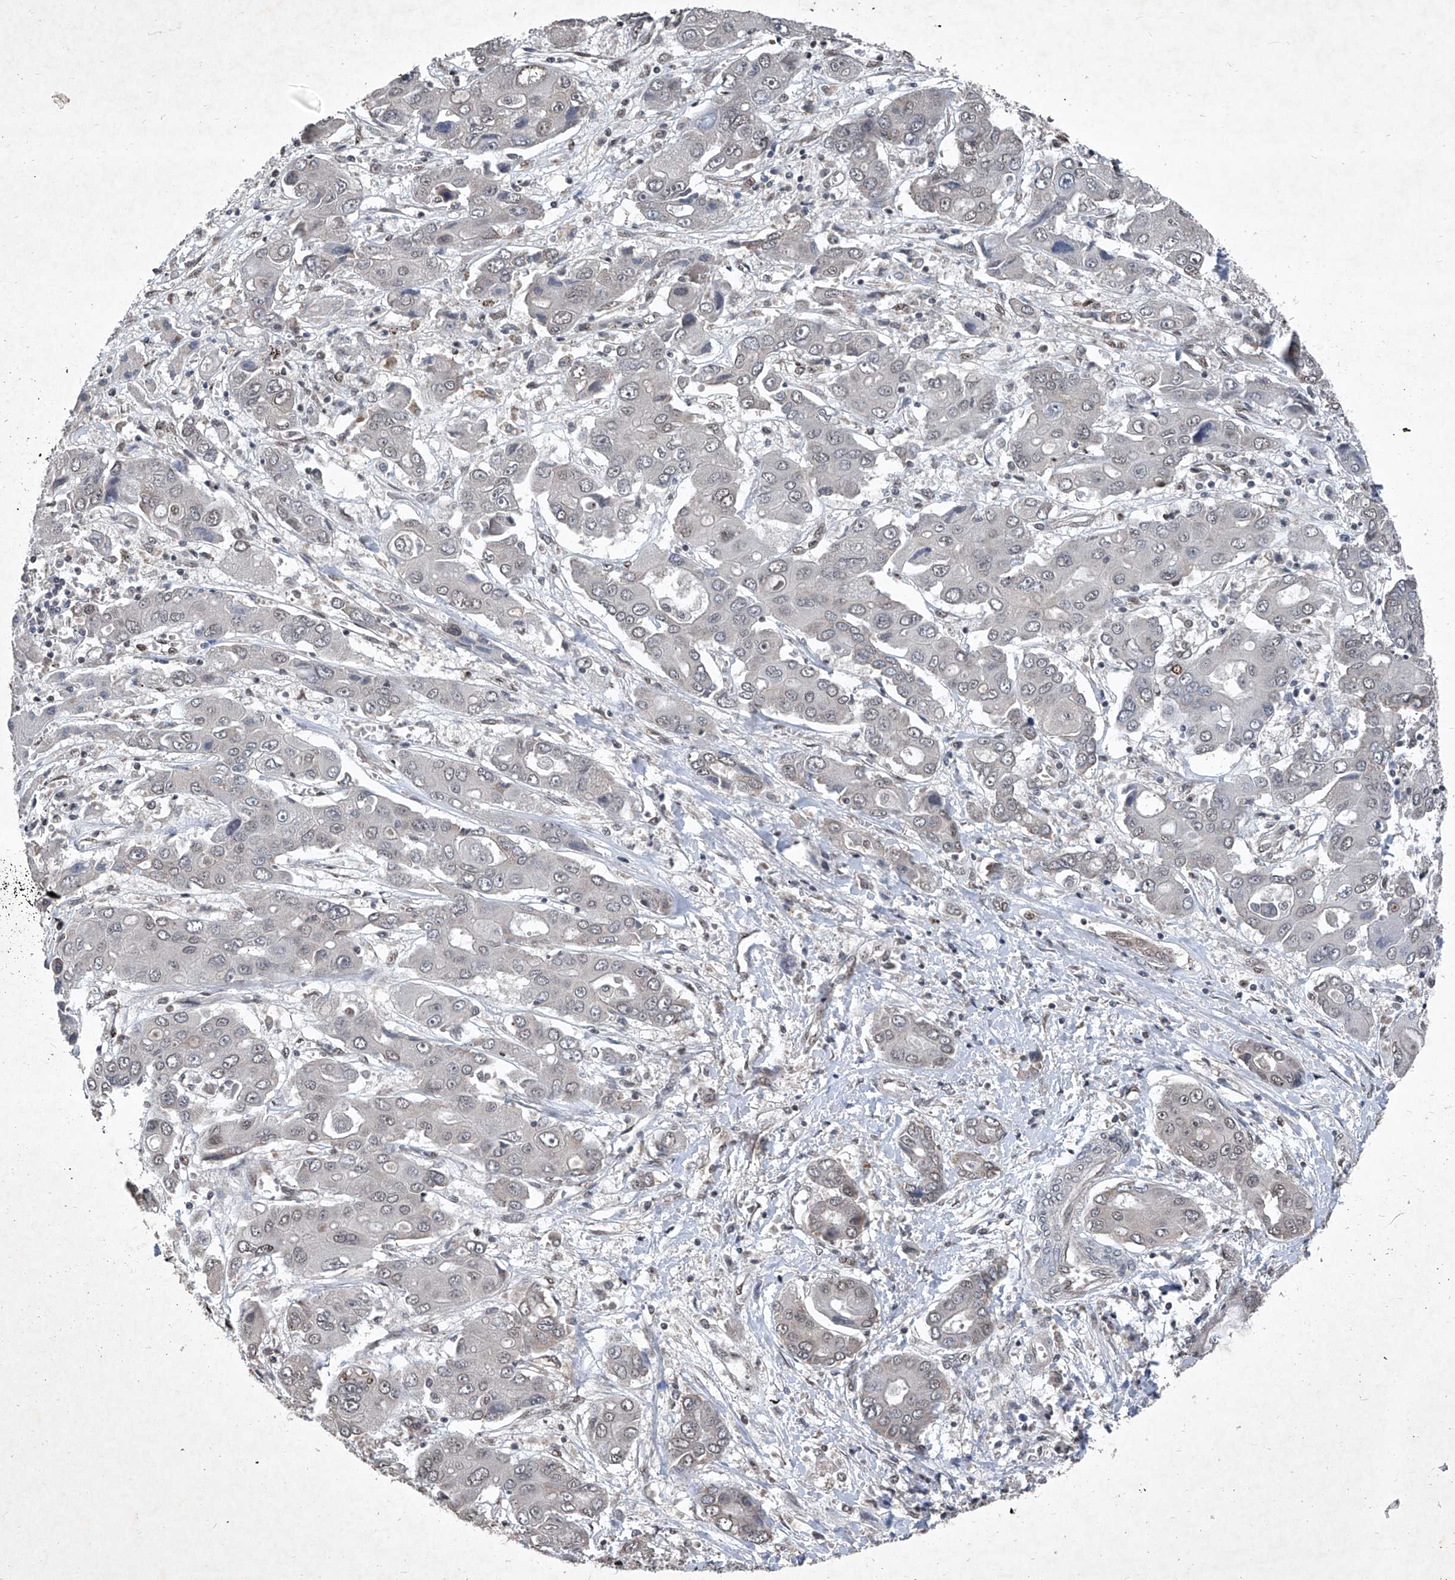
{"staining": {"intensity": "weak", "quantity": "<25%", "location": "nuclear"}, "tissue": "liver cancer", "cell_type": "Tumor cells", "image_type": "cancer", "snomed": [{"axis": "morphology", "description": "Cholangiocarcinoma"}, {"axis": "topography", "description": "Liver"}], "caption": "Tumor cells are negative for brown protein staining in liver cholangiocarcinoma.", "gene": "DDX39B", "patient": {"sex": "male", "age": 67}}